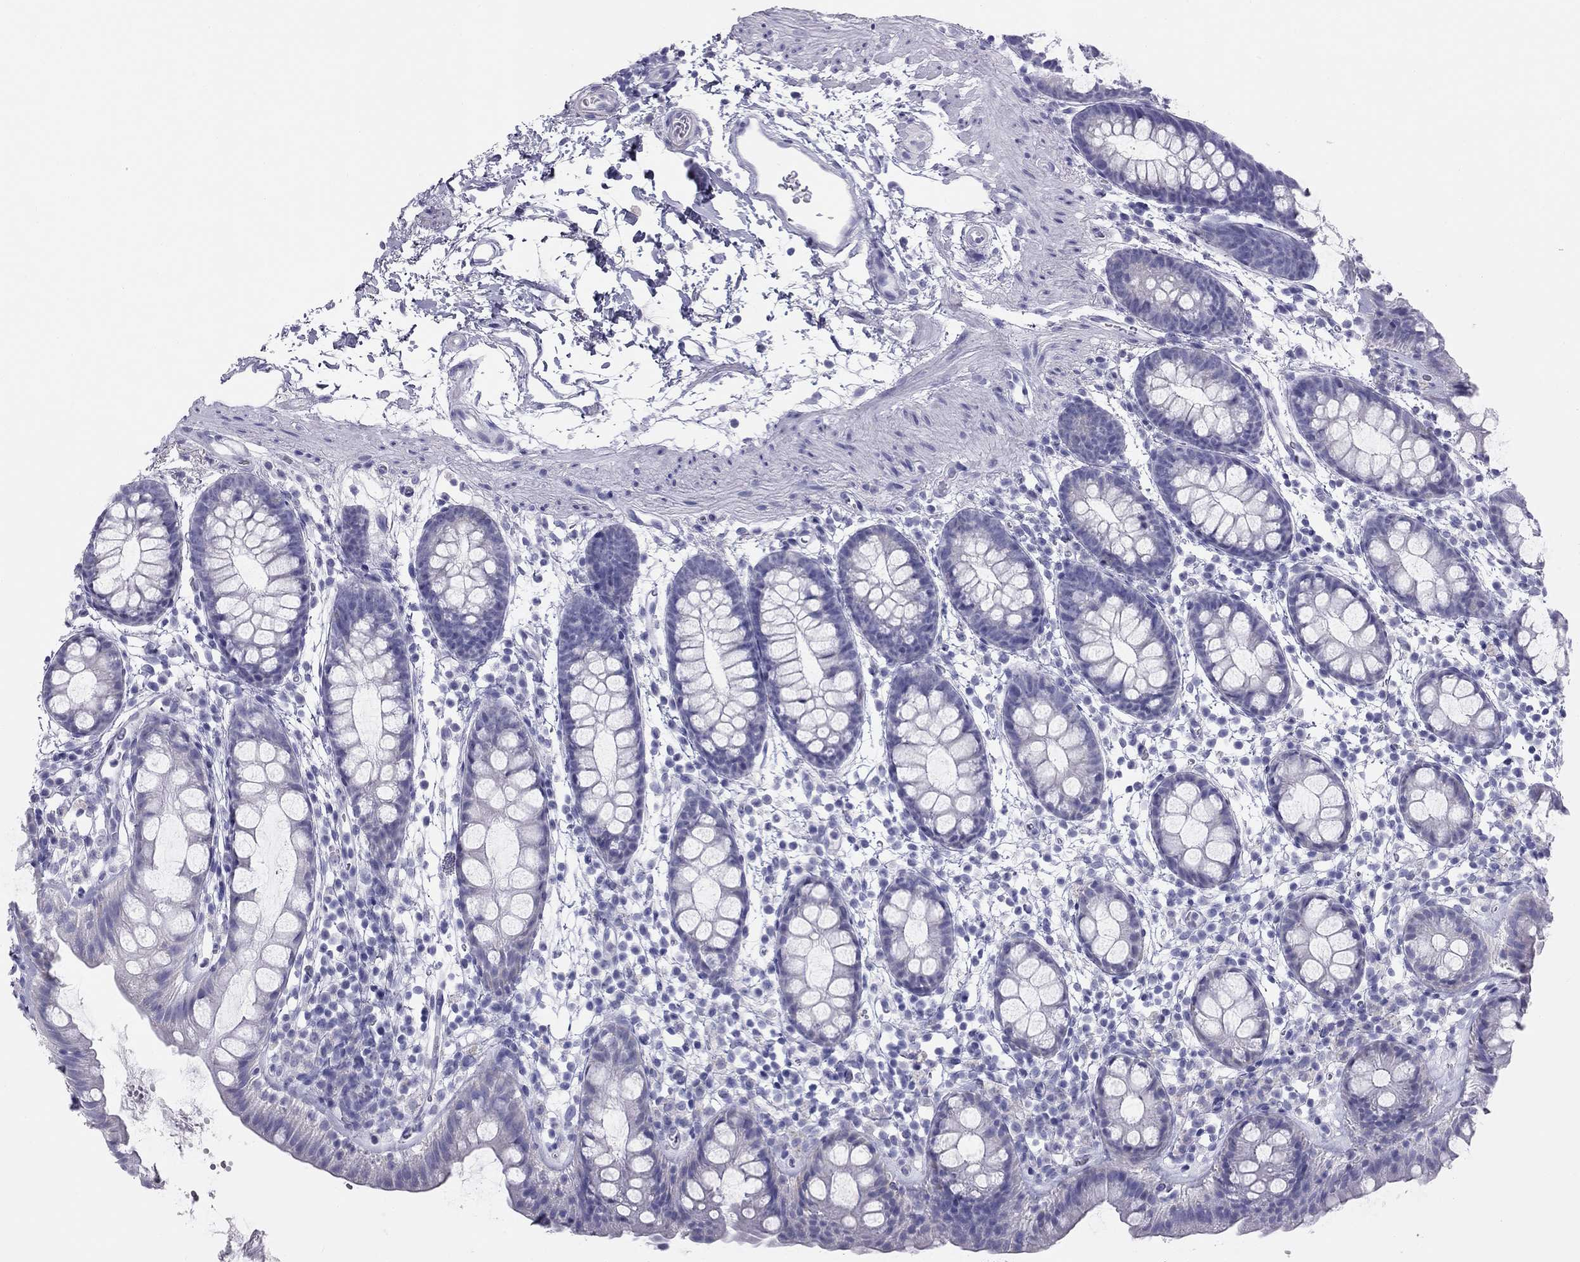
{"staining": {"intensity": "negative", "quantity": "none", "location": "none"}, "tissue": "rectum", "cell_type": "Glandular cells", "image_type": "normal", "snomed": [{"axis": "morphology", "description": "Normal tissue, NOS"}, {"axis": "topography", "description": "Rectum"}], "caption": "DAB (3,3'-diaminobenzidine) immunohistochemical staining of benign human rectum exhibits no significant staining in glandular cells. (Stains: DAB immunohistochemistry with hematoxylin counter stain, Microscopy: brightfield microscopy at high magnification).", "gene": "TRPM3", "patient": {"sex": "male", "age": 57}}